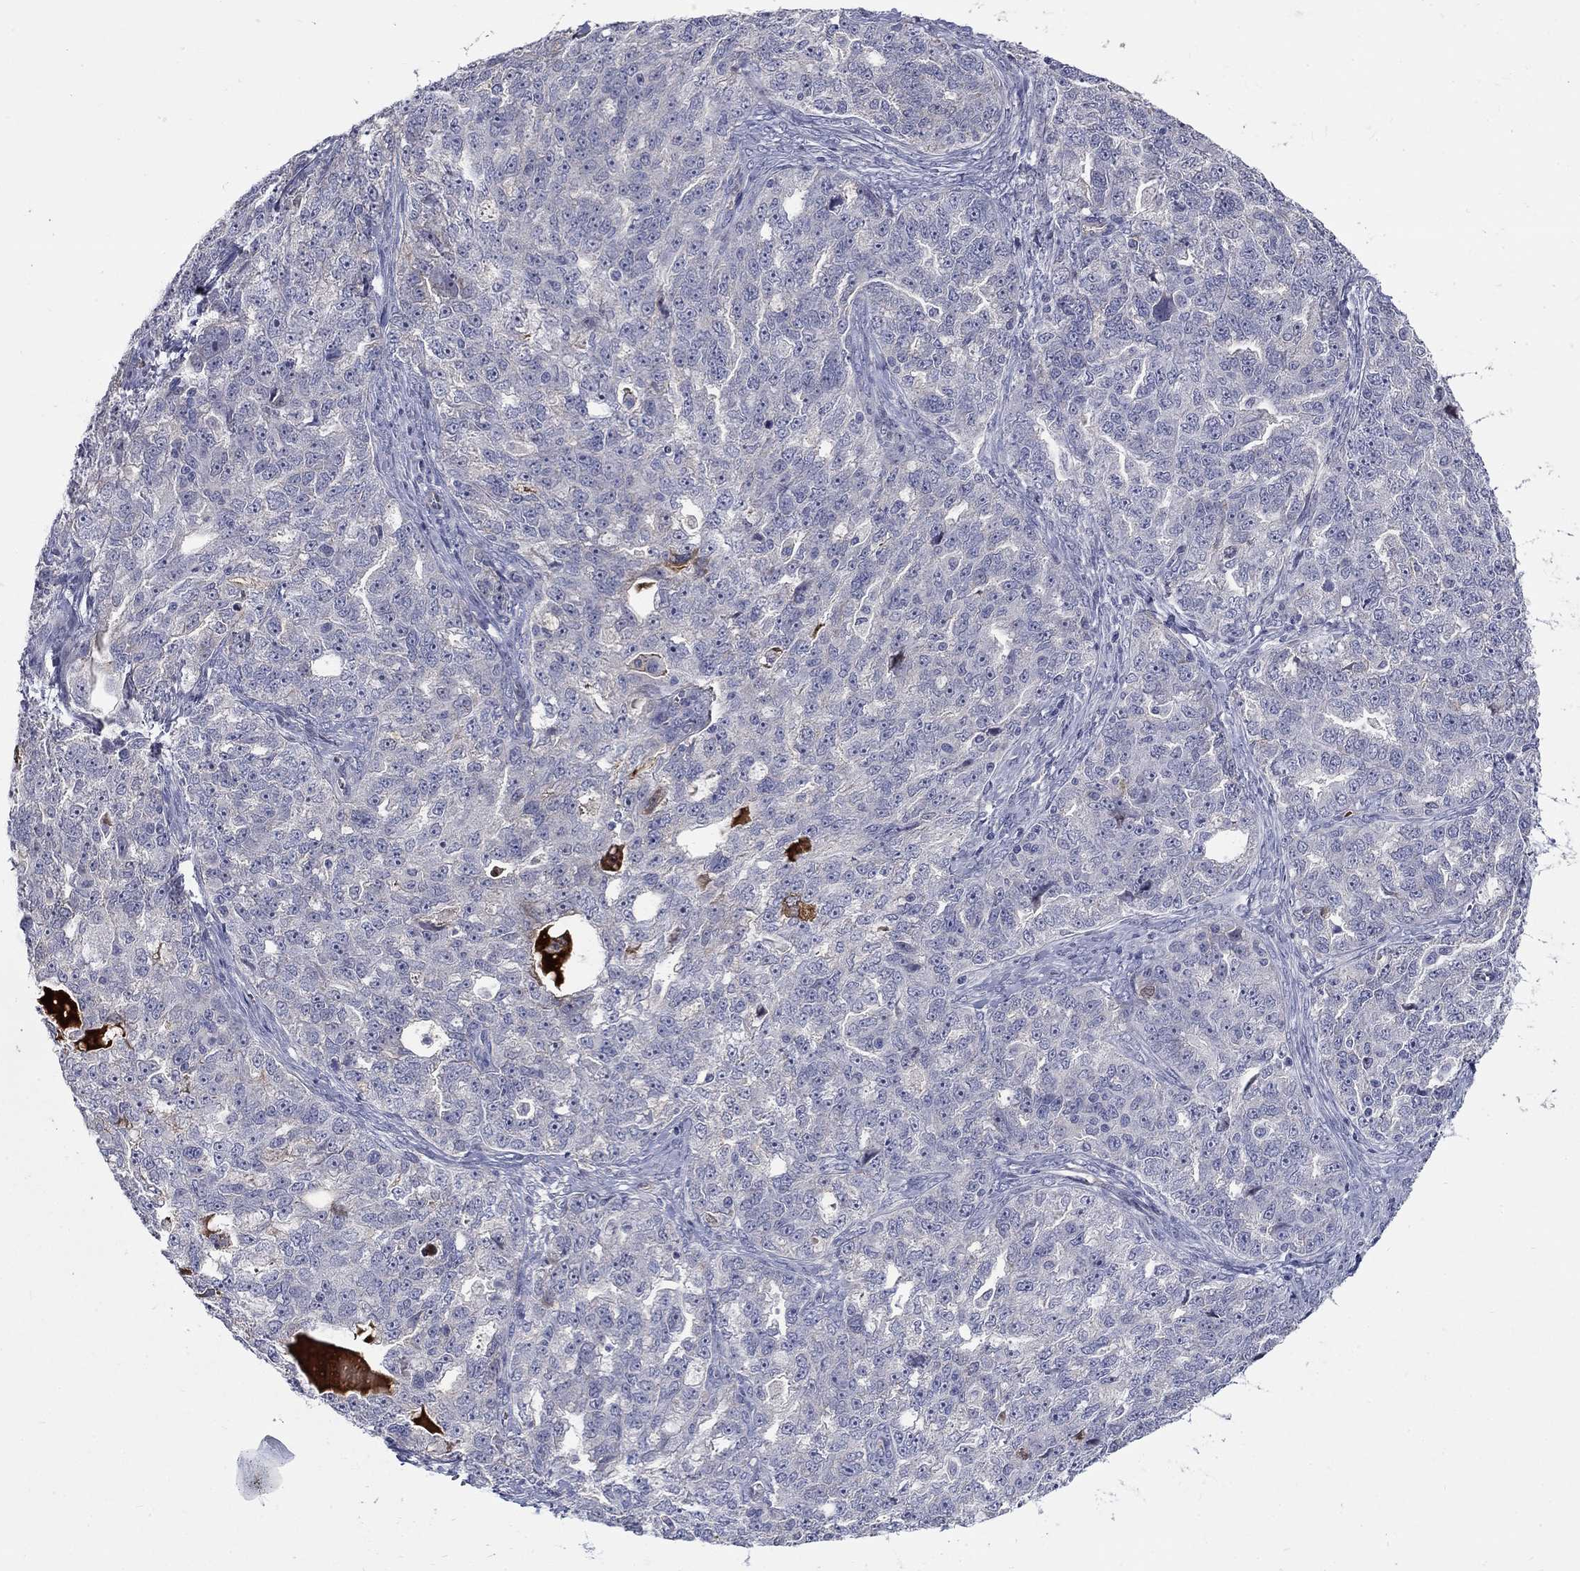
{"staining": {"intensity": "negative", "quantity": "none", "location": "none"}, "tissue": "ovarian cancer", "cell_type": "Tumor cells", "image_type": "cancer", "snomed": [{"axis": "morphology", "description": "Cystadenocarcinoma, serous, NOS"}, {"axis": "topography", "description": "Ovary"}], "caption": "Immunohistochemistry of serous cystadenocarcinoma (ovarian) reveals no staining in tumor cells.", "gene": "SLC1A1", "patient": {"sex": "female", "age": 51}}